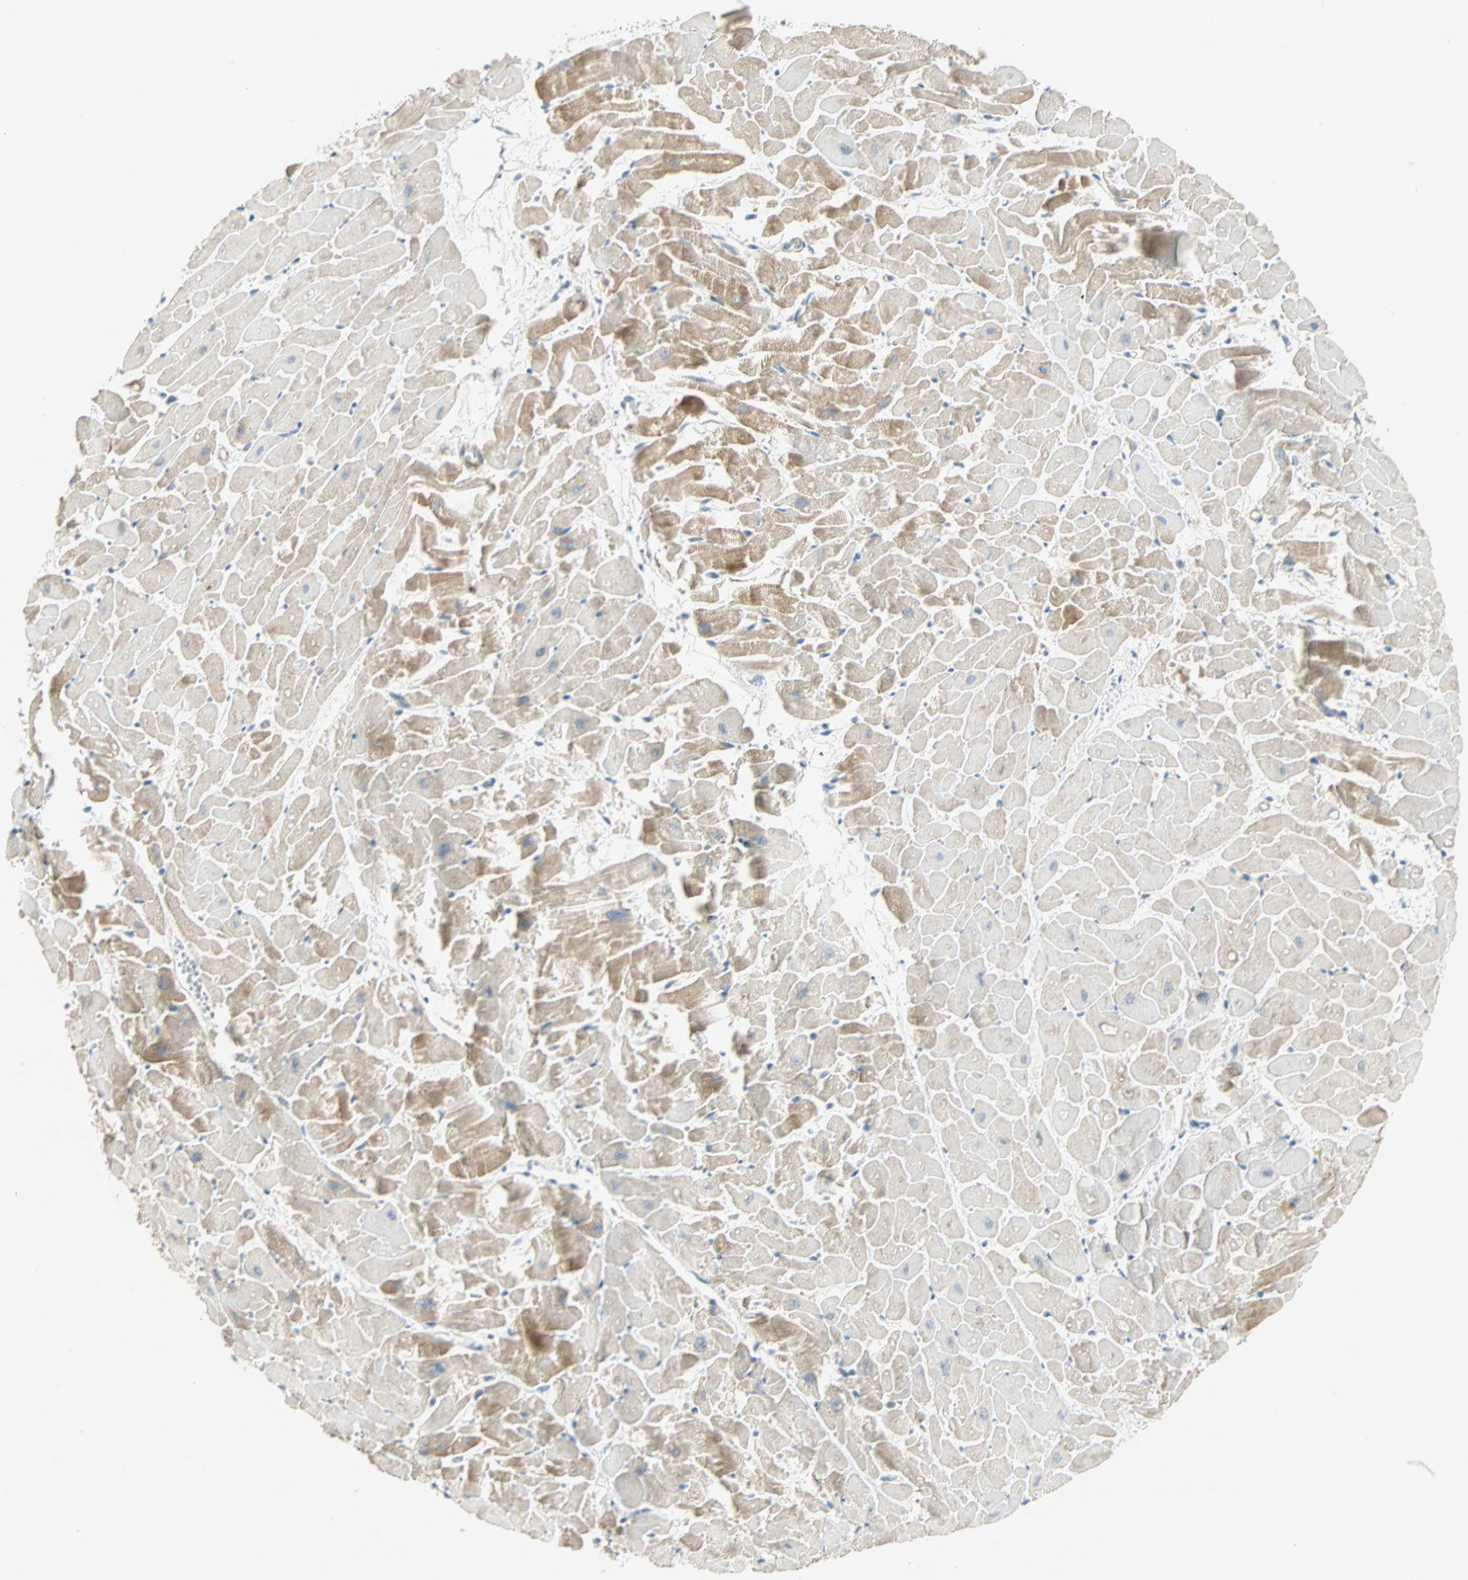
{"staining": {"intensity": "moderate", "quantity": "<25%", "location": "cytoplasmic/membranous"}, "tissue": "heart muscle", "cell_type": "Cardiomyocytes", "image_type": "normal", "snomed": [{"axis": "morphology", "description": "Normal tissue, NOS"}, {"axis": "topography", "description": "Heart"}], "caption": "Immunohistochemistry (DAB) staining of unremarkable heart muscle exhibits moderate cytoplasmic/membranous protein staining in approximately <25% of cardiomyocytes.", "gene": "FMNL1", "patient": {"sex": "female", "age": 19}}